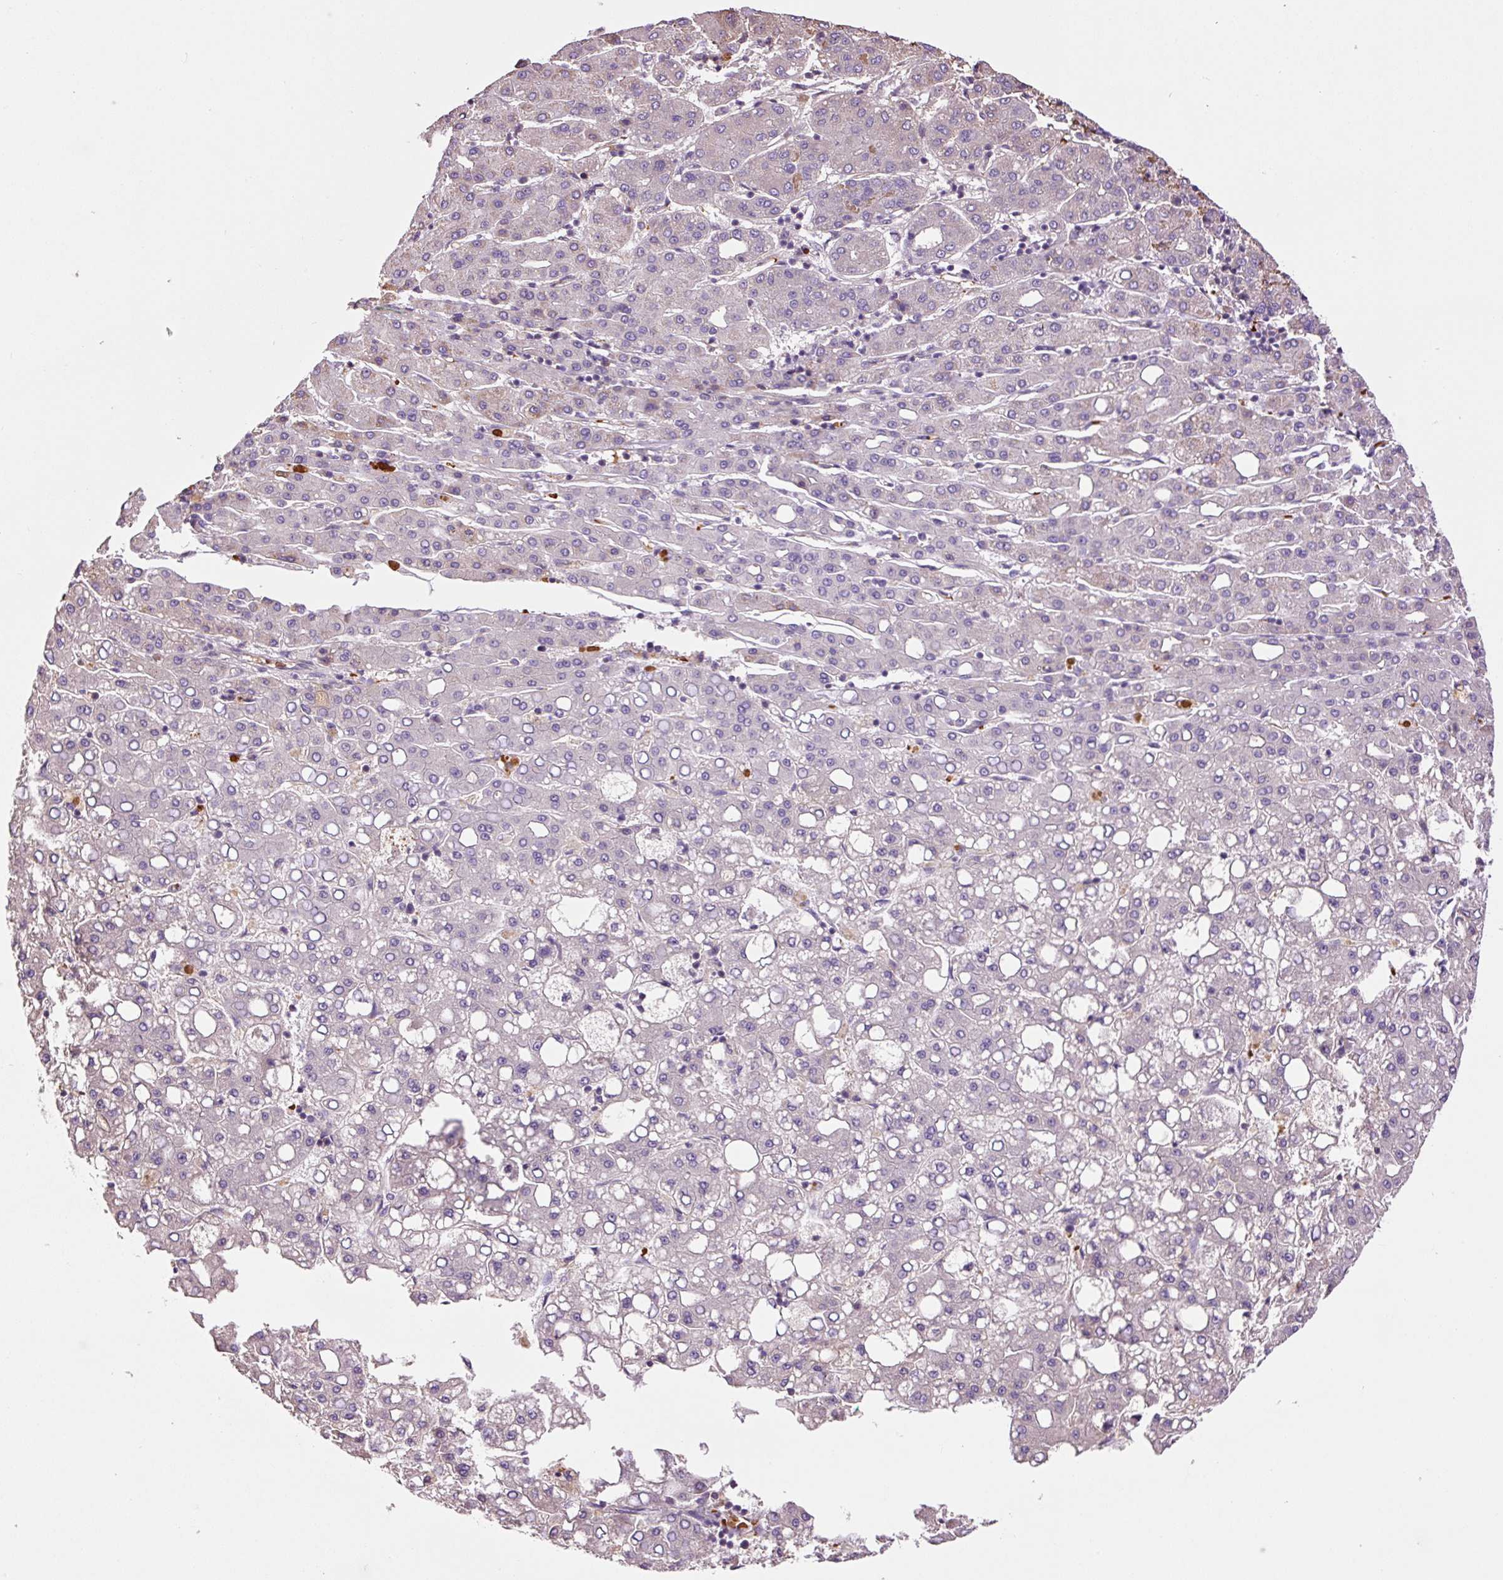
{"staining": {"intensity": "negative", "quantity": "none", "location": "none"}, "tissue": "liver cancer", "cell_type": "Tumor cells", "image_type": "cancer", "snomed": [{"axis": "morphology", "description": "Carcinoma, Hepatocellular, NOS"}, {"axis": "topography", "description": "Liver"}], "caption": "Tumor cells show no significant expression in hepatocellular carcinoma (liver).", "gene": "TMEM235", "patient": {"sex": "male", "age": 65}}